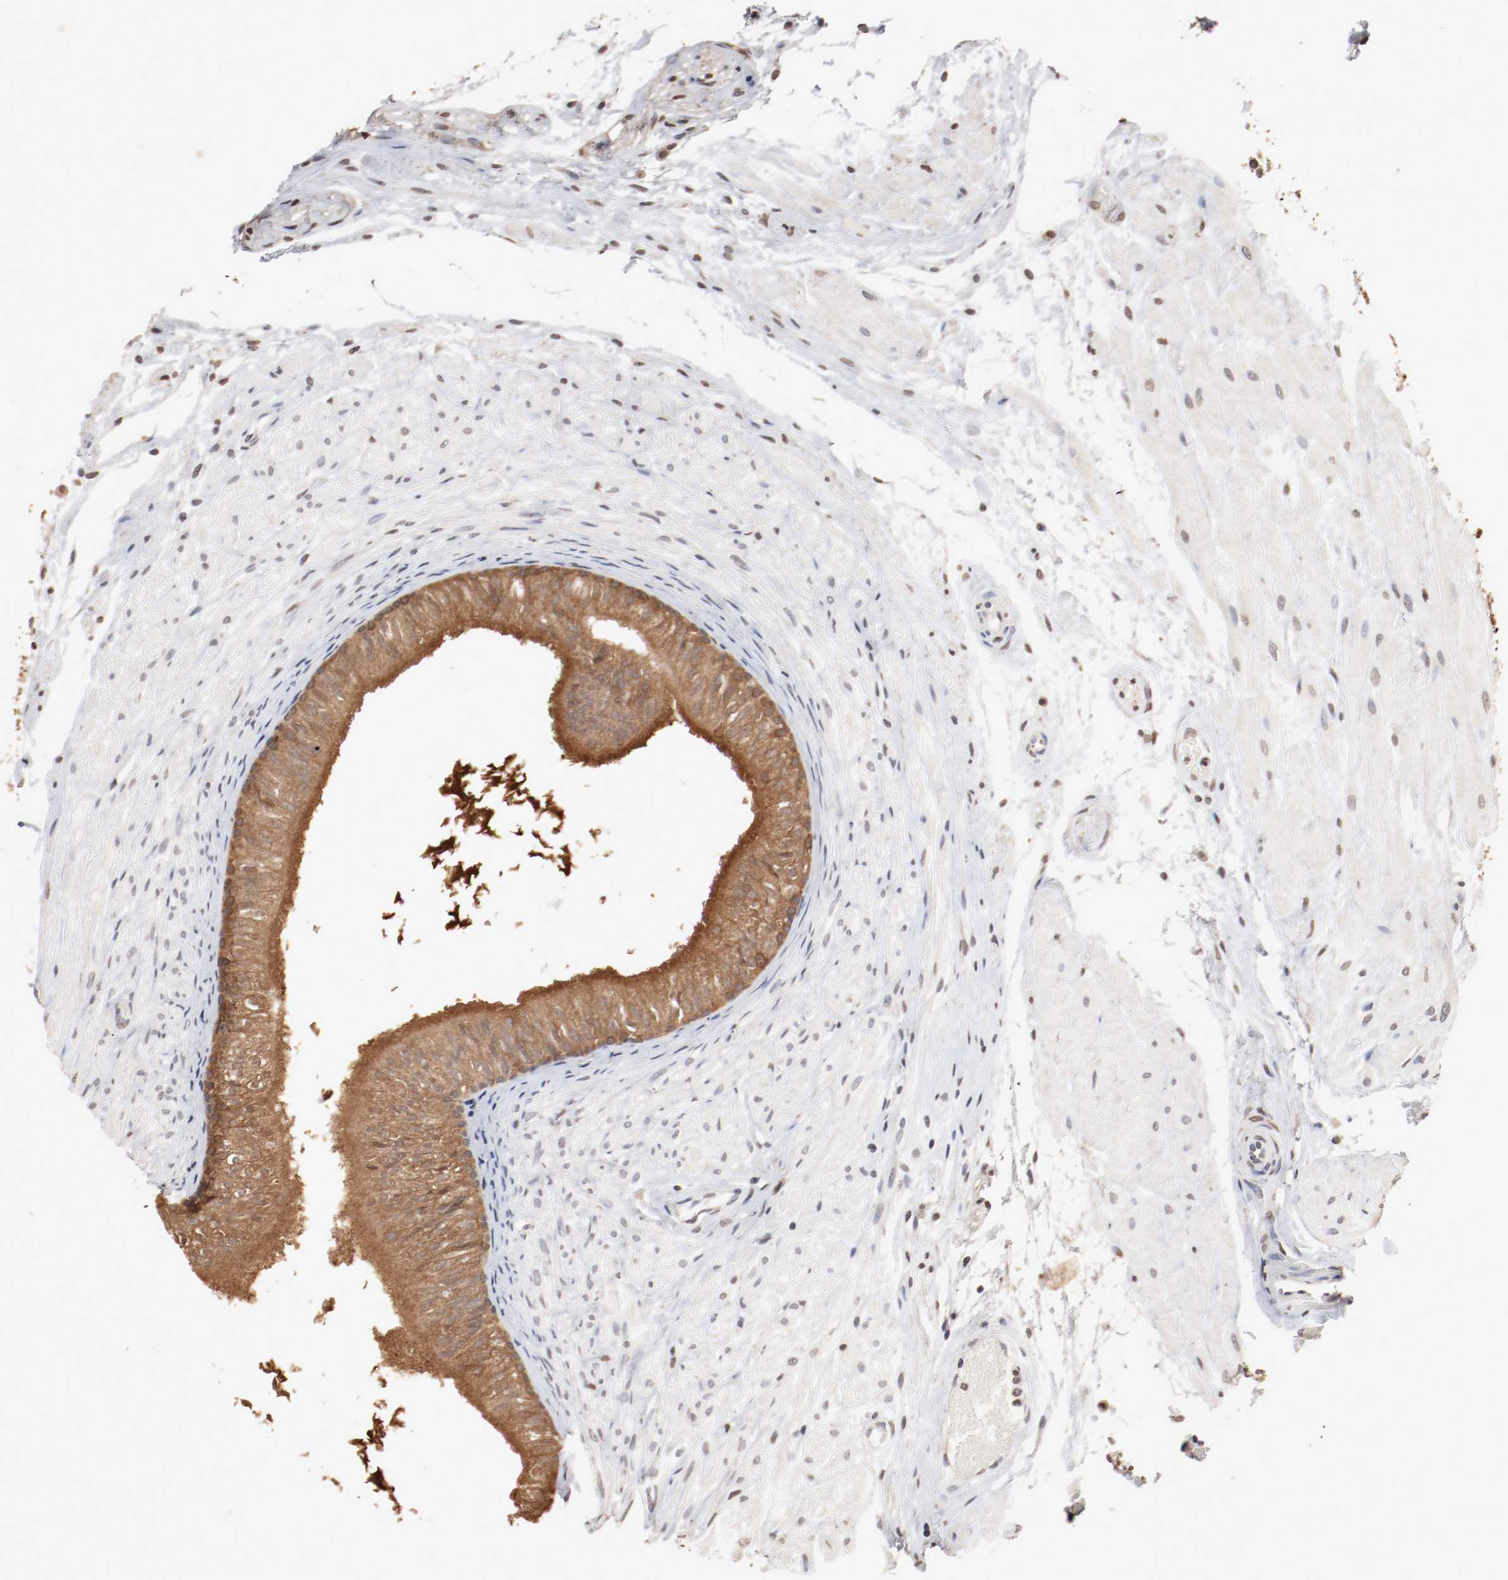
{"staining": {"intensity": "moderate", "quantity": ">75%", "location": "cytoplasmic/membranous,nuclear"}, "tissue": "epididymis", "cell_type": "Glandular cells", "image_type": "normal", "snomed": [{"axis": "morphology", "description": "Normal tissue, NOS"}, {"axis": "morphology", "description": "Atrophy, NOS"}, {"axis": "topography", "description": "Testis"}, {"axis": "topography", "description": "Epididymis"}], "caption": "This is a histology image of immunohistochemistry staining of normal epididymis, which shows moderate staining in the cytoplasmic/membranous,nuclear of glandular cells.", "gene": "WASL", "patient": {"sex": "male", "age": 18}}